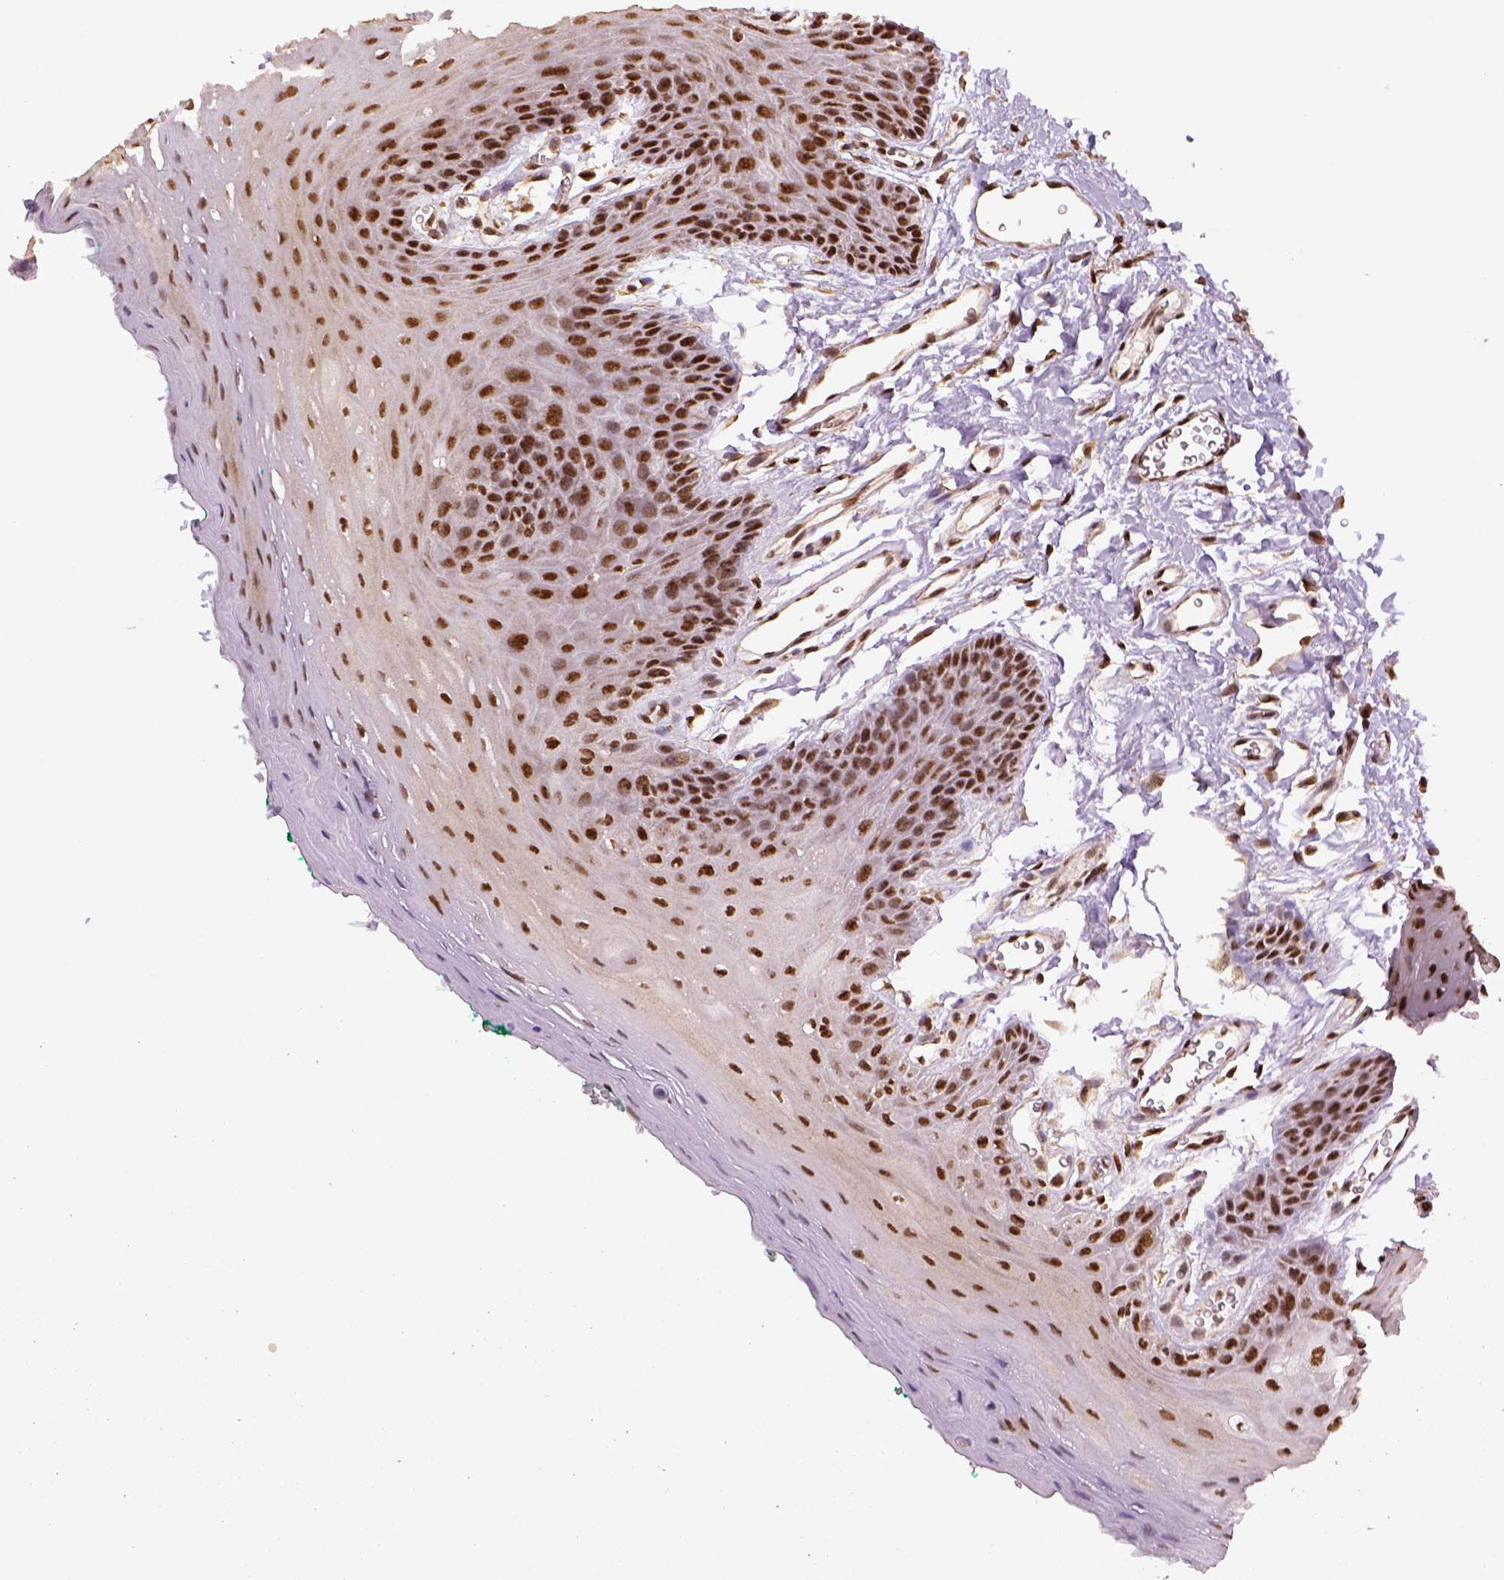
{"staining": {"intensity": "strong", "quantity": ">75%", "location": "nuclear"}, "tissue": "oral mucosa", "cell_type": "Squamous epithelial cells", "image_type": "normal", "snomed": [{"axis": "morphology", "description": "Normal tissue, NOS"}, {"axis": "morphology", "description": "Squamous cell carcinoma, NOS"}, {"axis": "topography", "description": "Oral tissue"}, {"axis": "topography", "description": "Head-Neck"}], "caption": "Immunohistochemistry micrograph of benign oral mucosa stained for a protein (brown), which demonstrates high levels of strong nuclear staining in approximately >75% of squamous epithelial cells.", "gene": "CCAR1", "patient": {"sex": "female", "age": 50}}